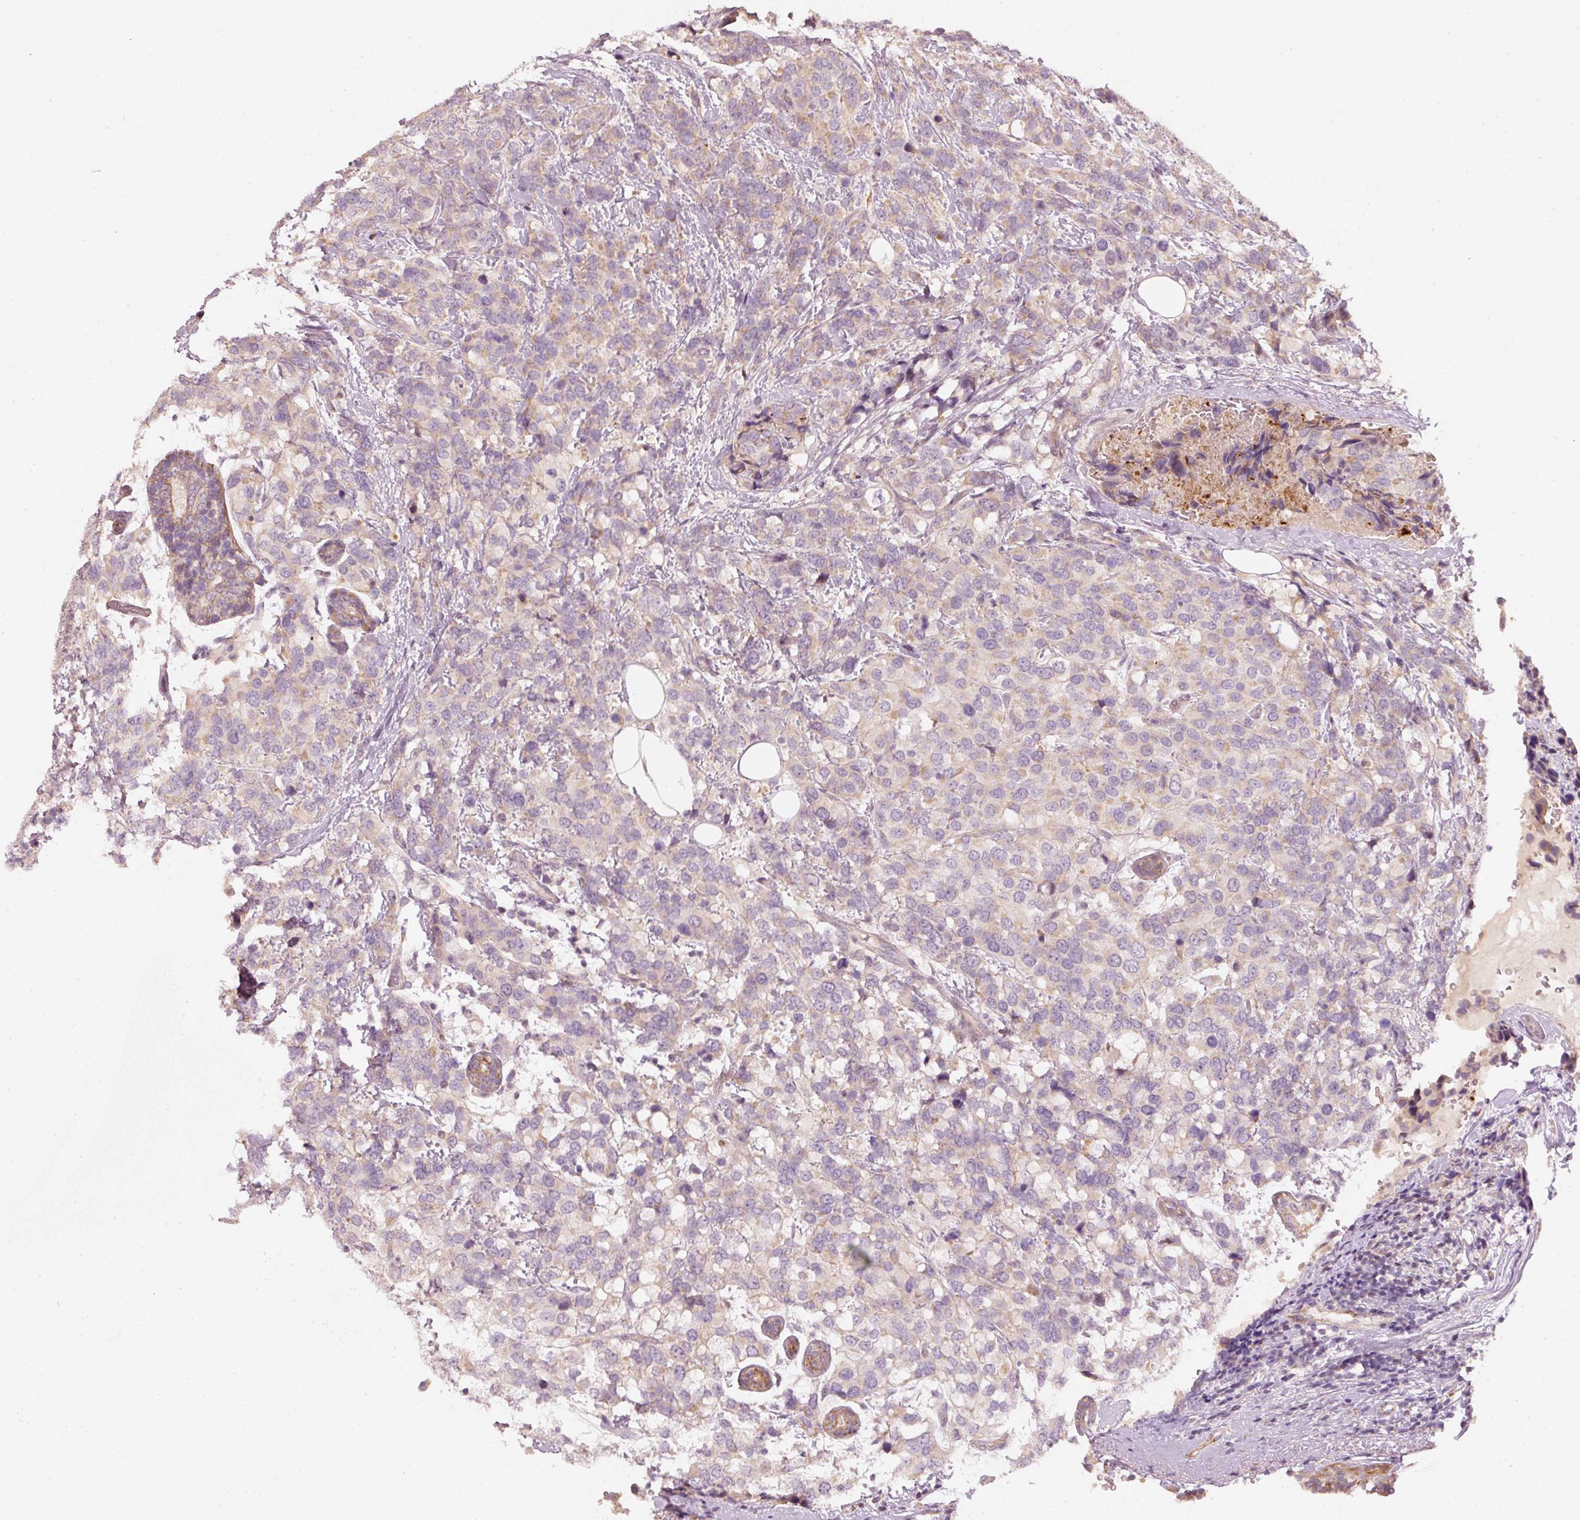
{"staining": {"intensity": "weak", "quantity": "<25%", "location": "cytoplasmic/membranous"}, "tissue": "breast cancer", "cell_type": "Tumor cells", "image_type": "cancer", "snomed": [{"axis": "morphology", "description": "Lobular carcinoma"}, {"axis": "topography", "description": "Breast"}], "caption": "Protein analysis of breast cancer exhibits no significant expression in tumor cells.", "gene": "ARHGAP22", "patient": {"sex": "female", "age": 59}}